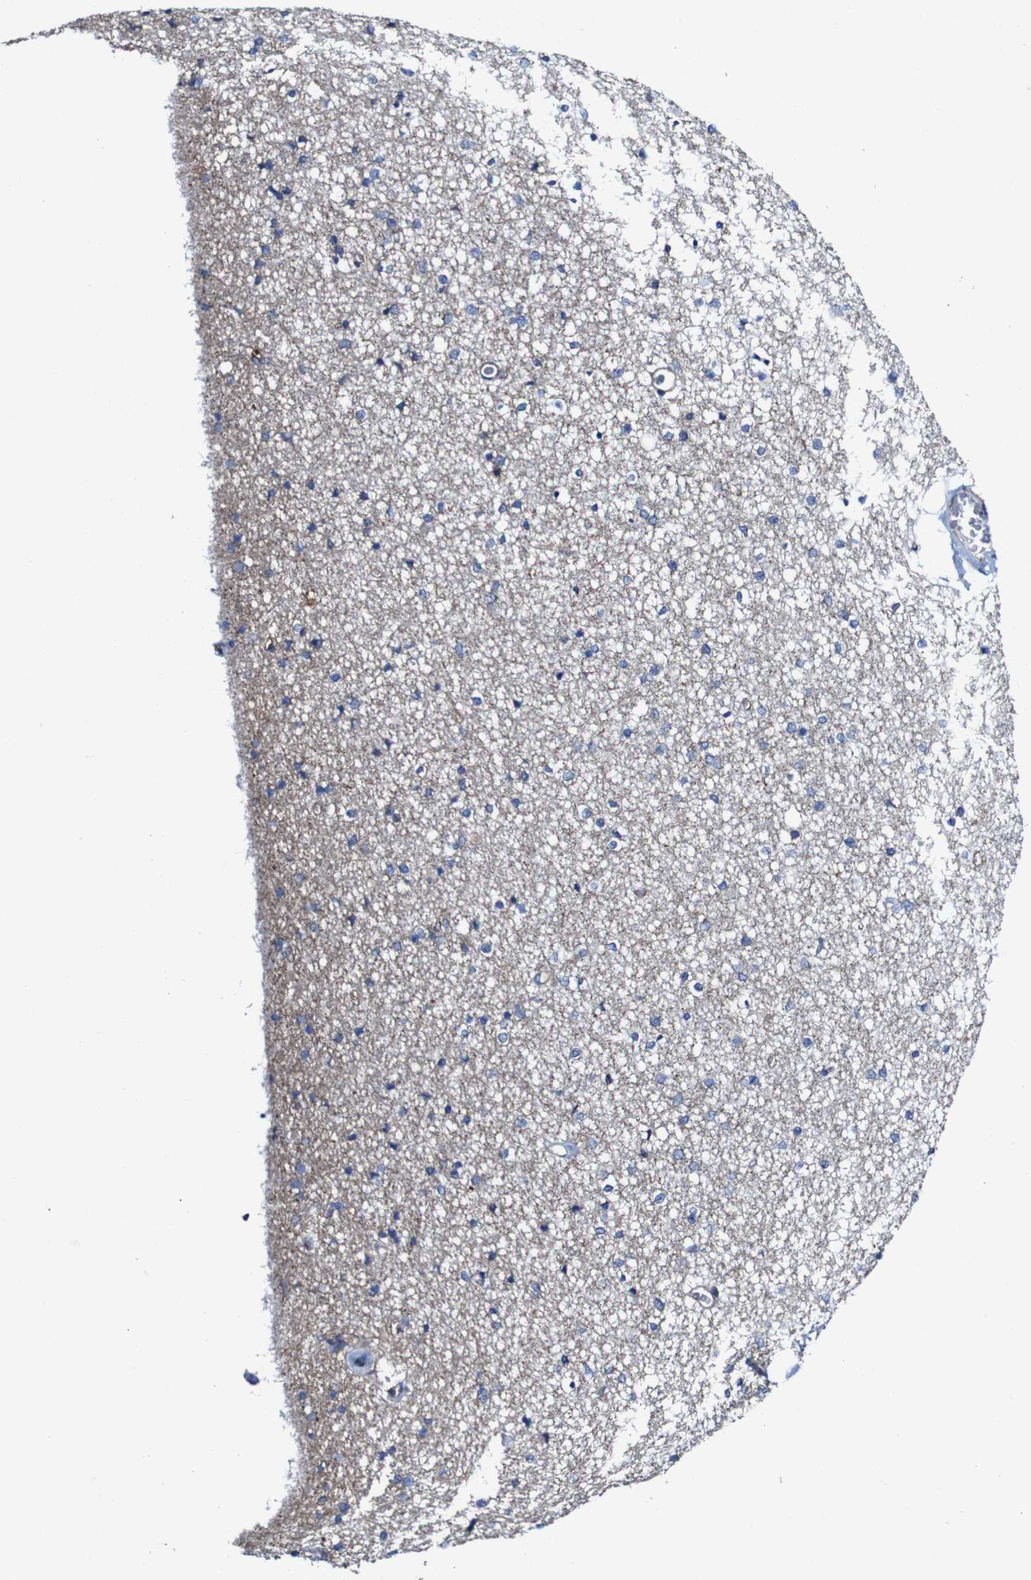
{"staining": {"intensity": "strong", "quantity": "<25%", "location": "cytoplasmic/membranous"}, "tissue": "caudate", "cell_type": "Glial cells", "image_type": "normal", "snomed": [{"axis": "morphology", "description": "Normal tissue, NOS"}, {"axis": "topography", "description": "Lateral ventricle wall"}], "caption": "Strong cytoplasmic/membranous staining for a protein is present in approximately <25% of glial cells of normal caudate using immunohistochemistry (IHC).", "gene": "CSF1R", "patient": {"sex": "female", "age": 54}}